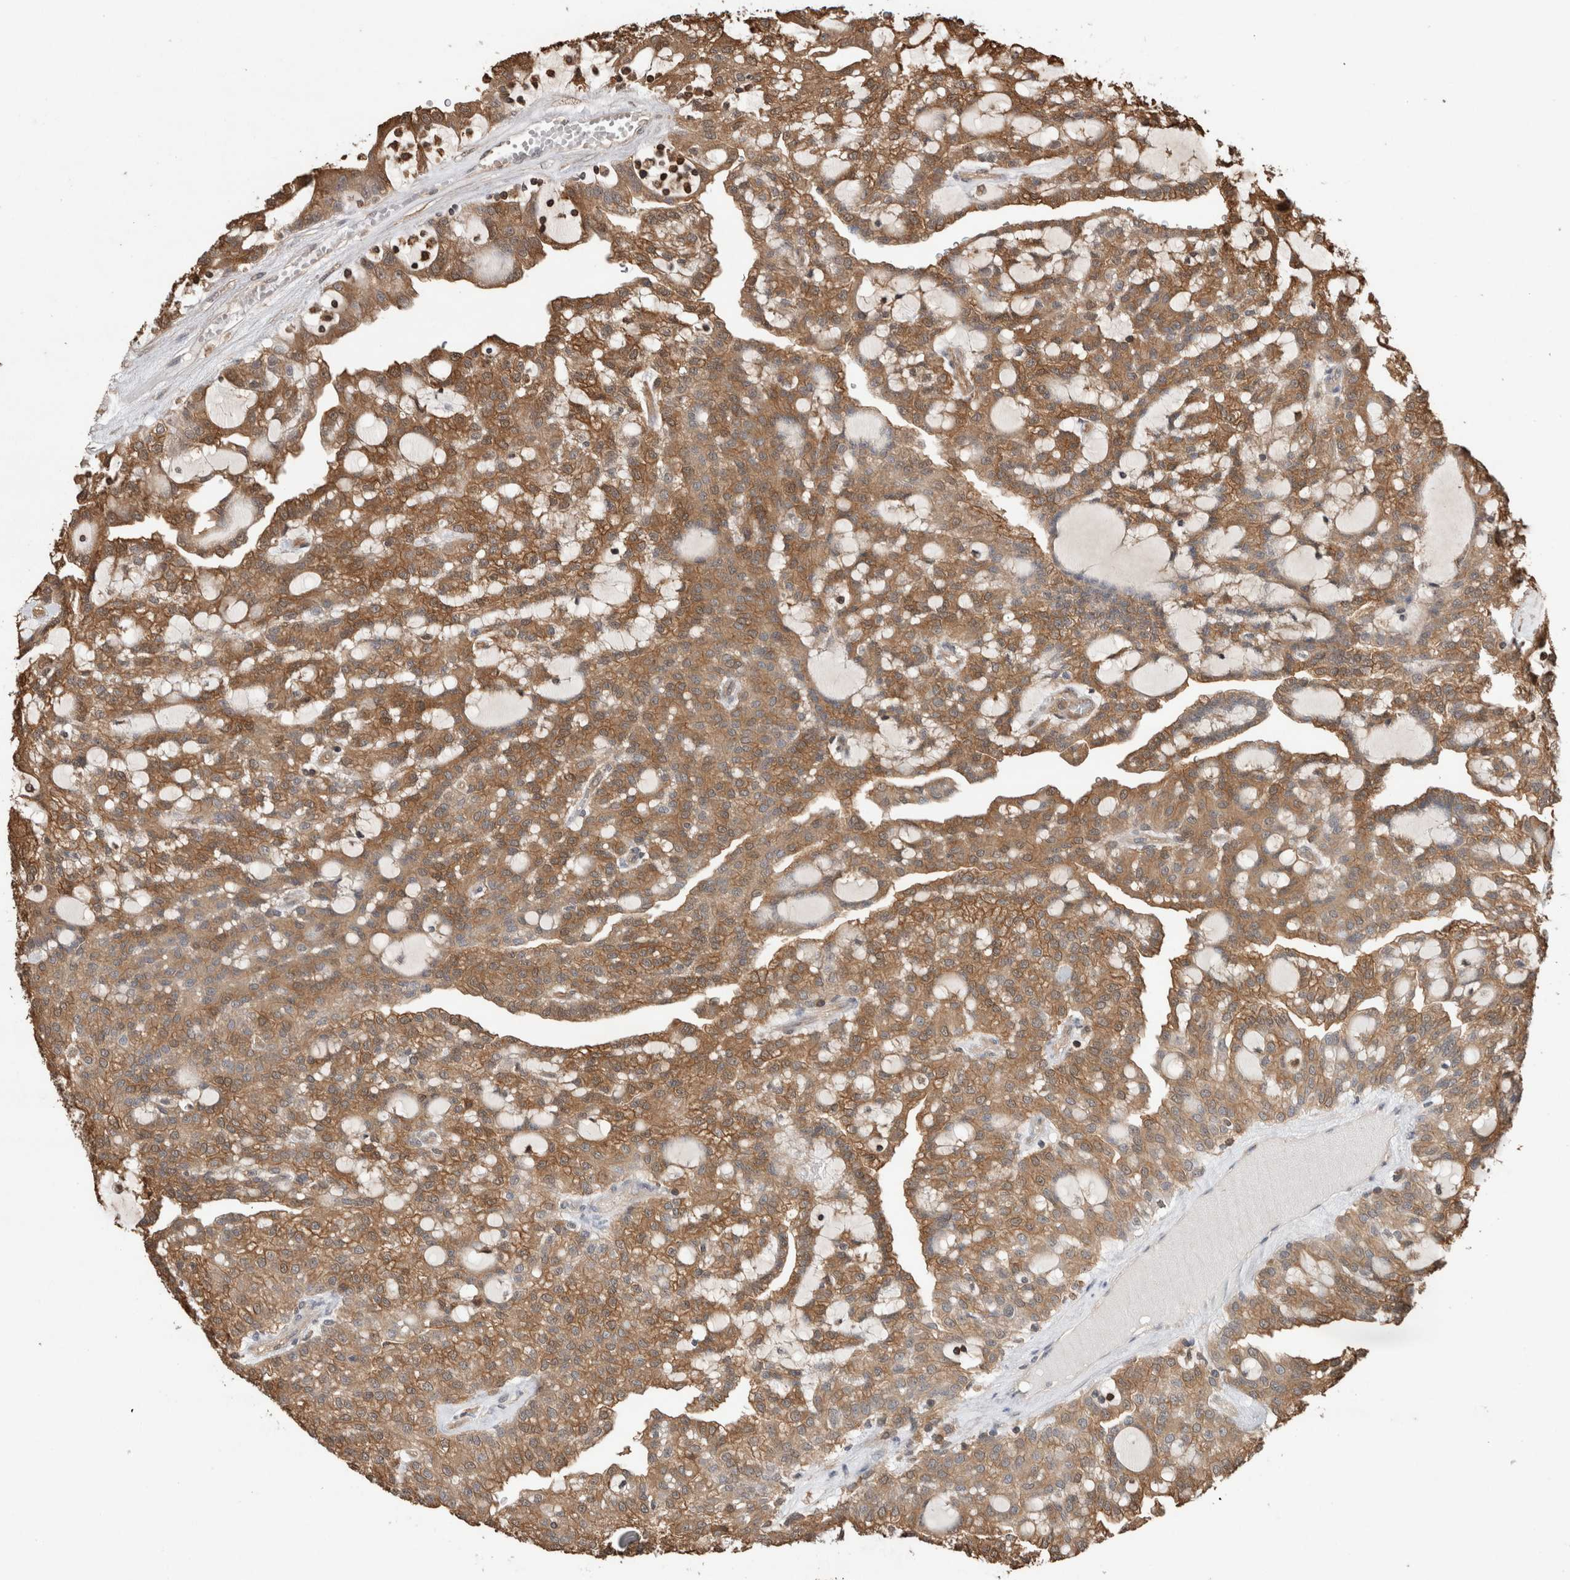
{"staining": {"intensity": "moderate", "quantity": ">75%", "location": "cytoplasmic/membranous"}, "tissue": "renal cancer", "cell_type": "Tumor cells", "image_type": "cancer", "snomed": [{"axis": "morphology", "description": "Adenocarcinoma, NOS"}, {"axis": "topography", "description": "Kidney"}], "caption": "Protein staining of renal cancer tissue displays moderate cytoplasmic/membranous expression in about >75% of tumor cells.", "gene": "TRIM5", "patient": {"sex": "male", "age": 63}}